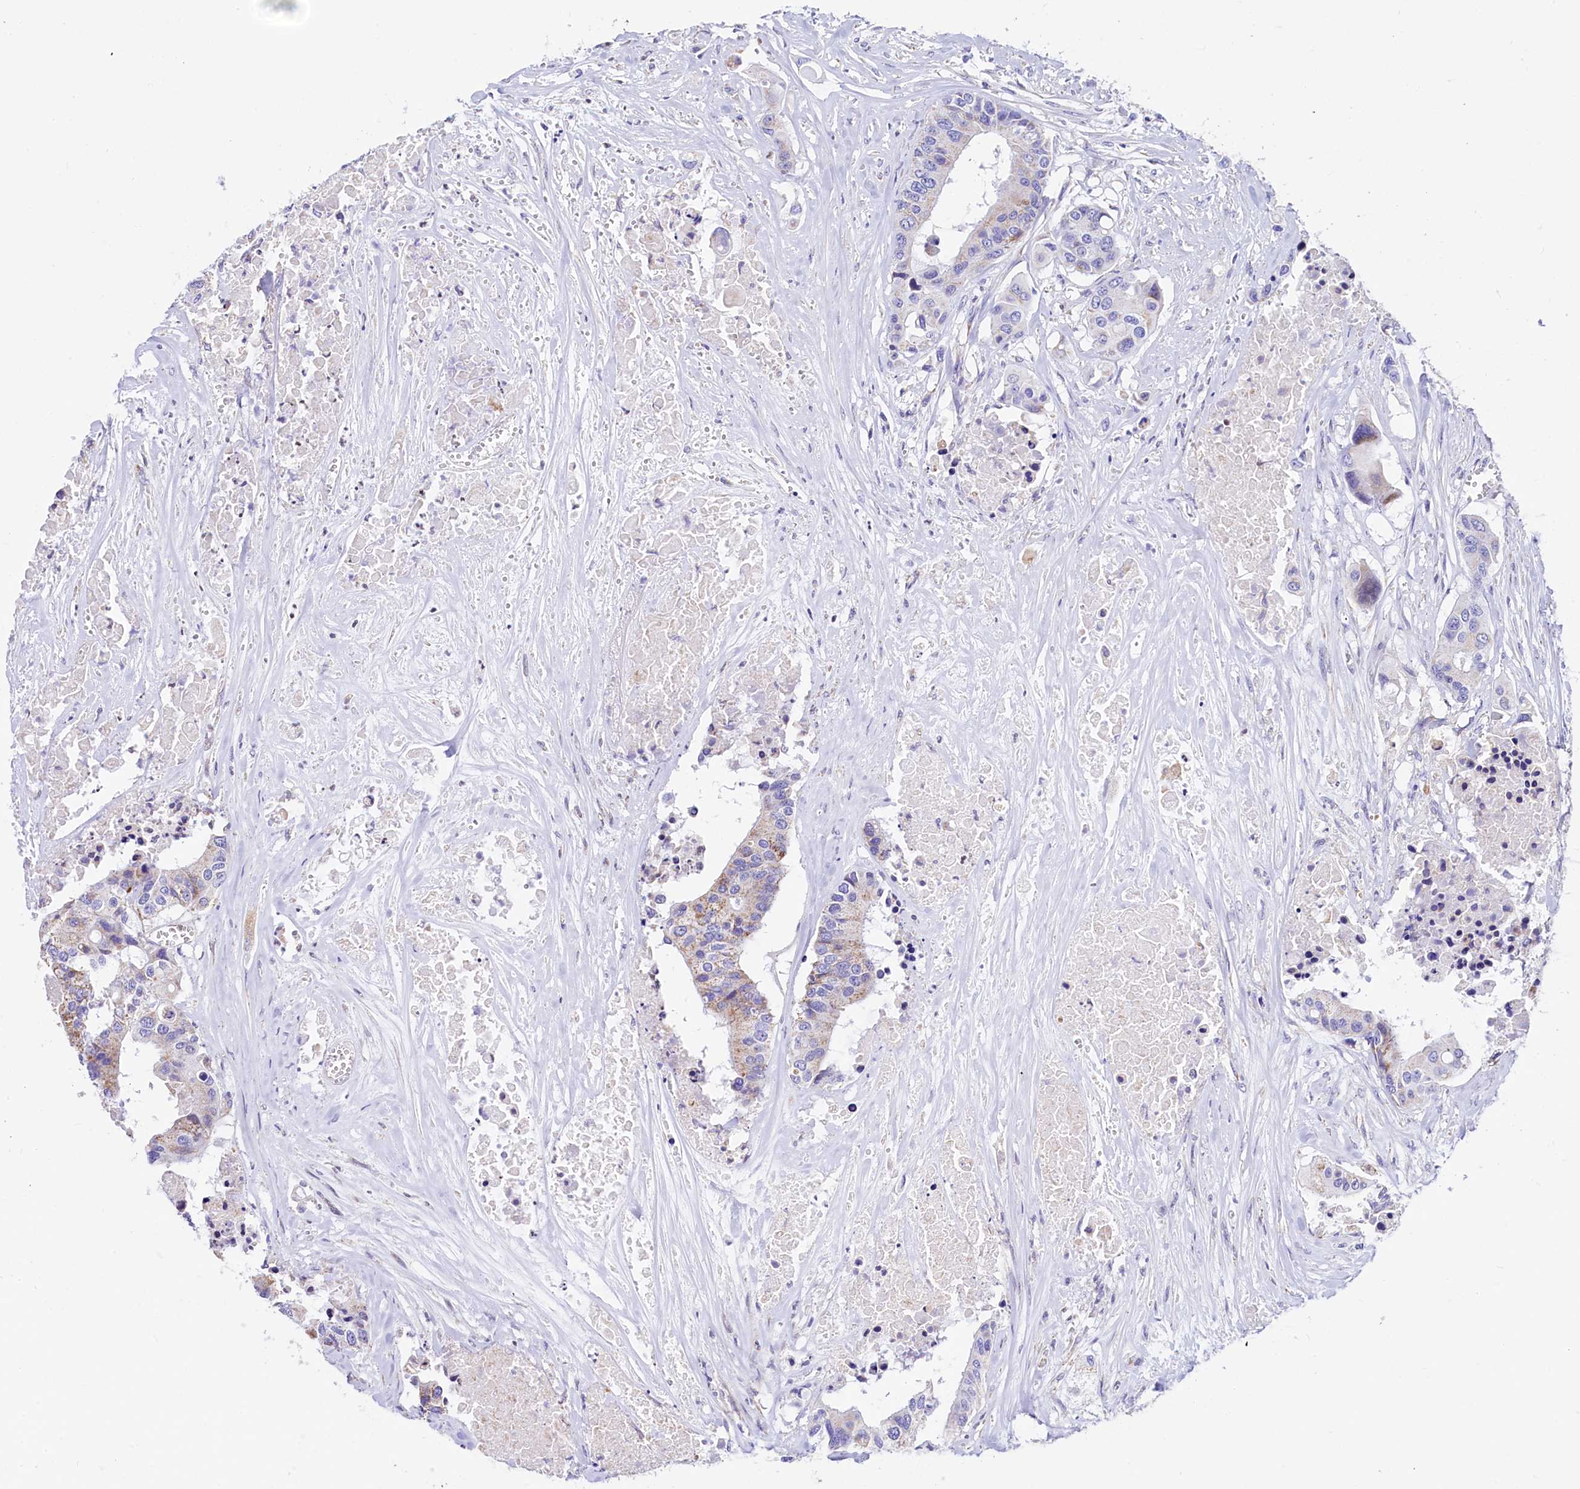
{"staining": {"intensity": "weak", "quantity": "<25%", "location": "cytoplasmic/membranous"}, "tissue": "colorectal cancer", "cell_type": "Tumor cells", "image_type": "cancer", "snomed": [{"axis": "morphology", "description": "Adenocarcinoma, NOS"}, {"axis": "topography", "description": "Colon"}], "caption": "There is no significant expression in tumor cells of colorectal cancer.", "gene": "VWCE", "patient": {"sex": "male", "age": 77}}